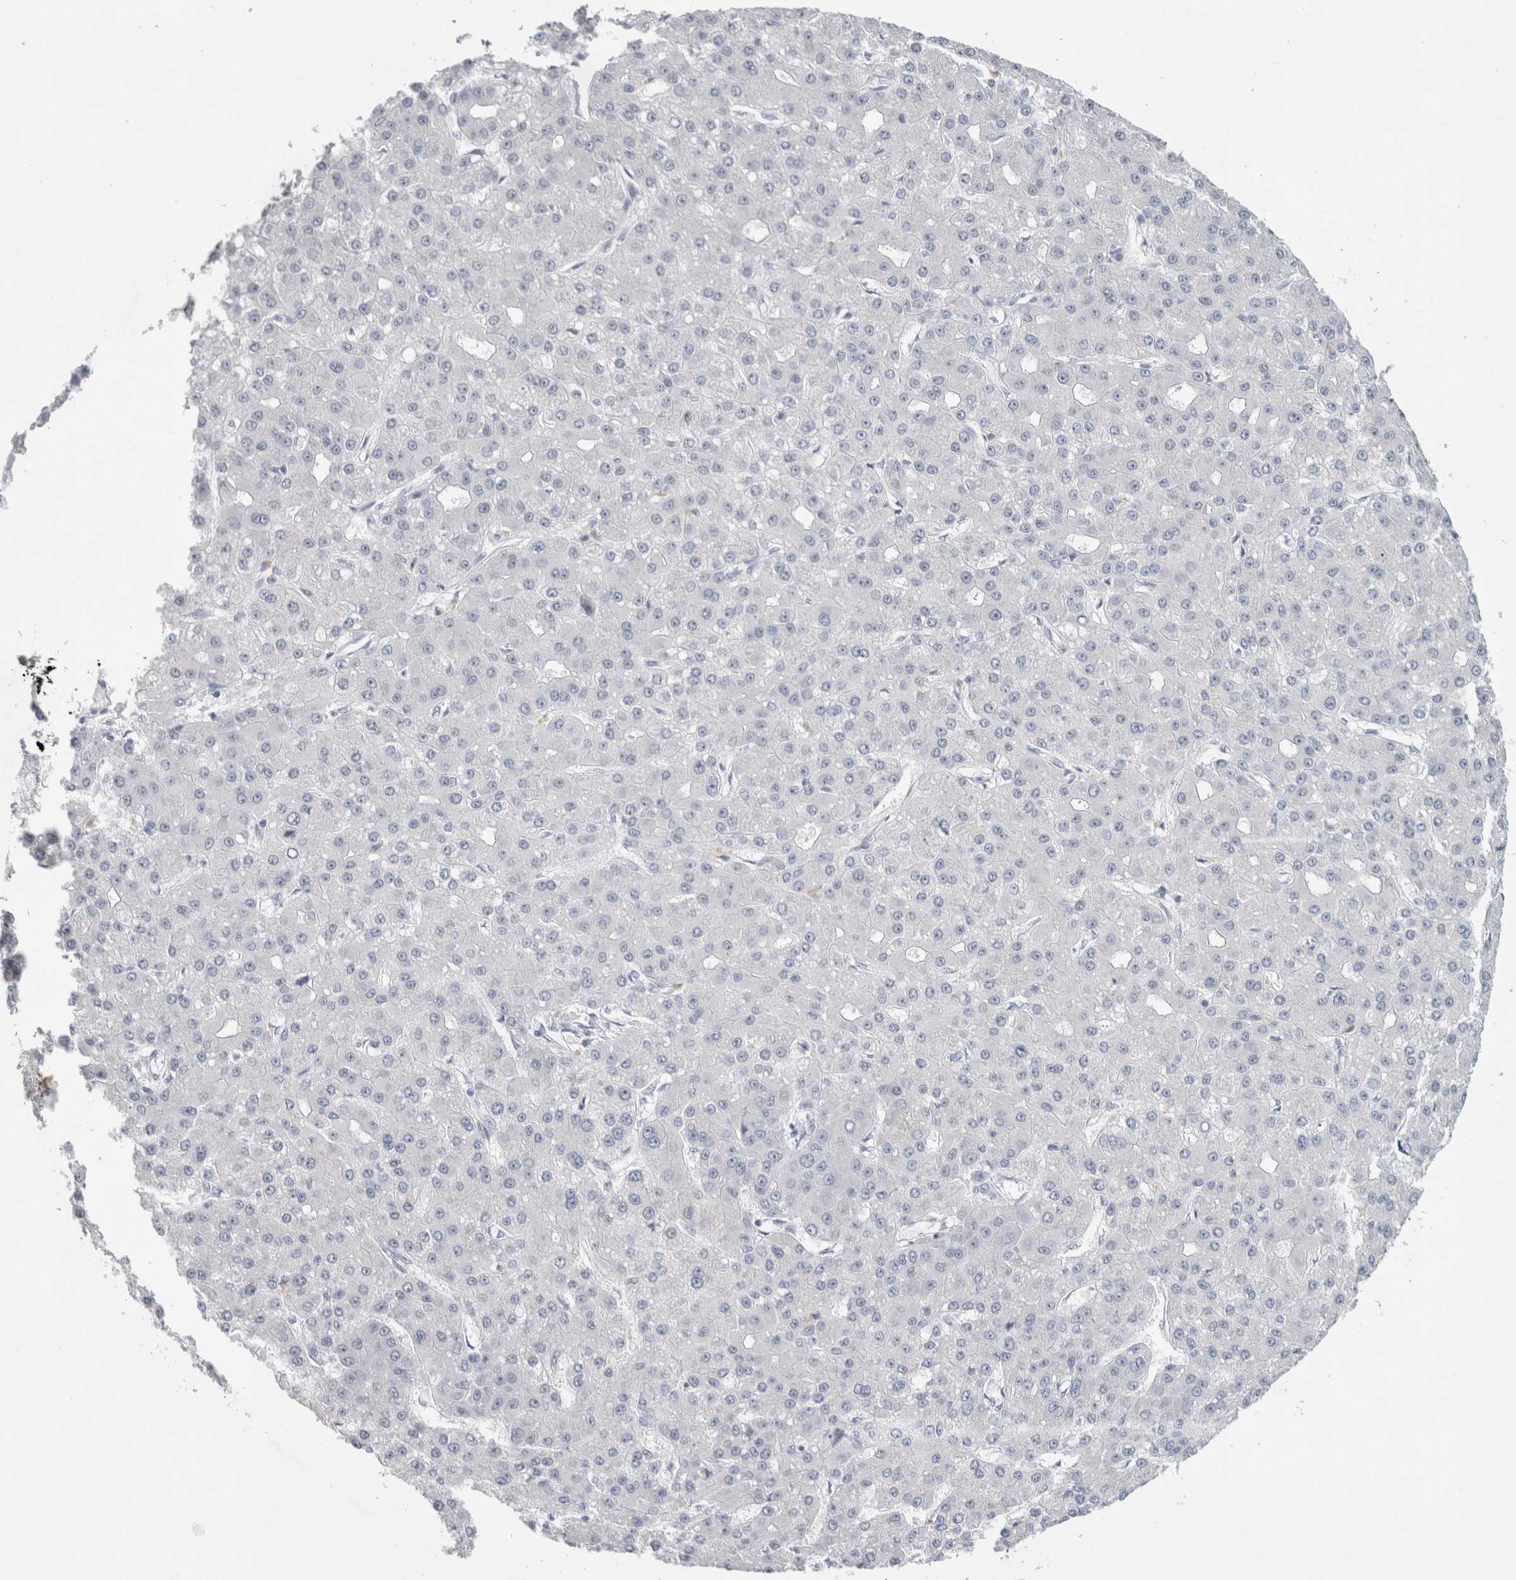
{"staining": {"intensity": "negative", "quantity": "none", "location": "none"}, "tissue": "liver cancer", "cell_type": "Tumor cells", "image_type": "cancer", "snomed": [{"axis": "morphology", "description": "Carcinoma, Hepatocellular, NOS"}, {"axis": "topography", "description": "Liver"}], "caption": "IHC micrograph of neoplastic tissue: liver cancer (hepatocellular carcinoma) stained with DAB reveals no significant protein positivity in tumor cells.", "gene": "TONSL", "patient": {"sex": "male", "age": 67}}